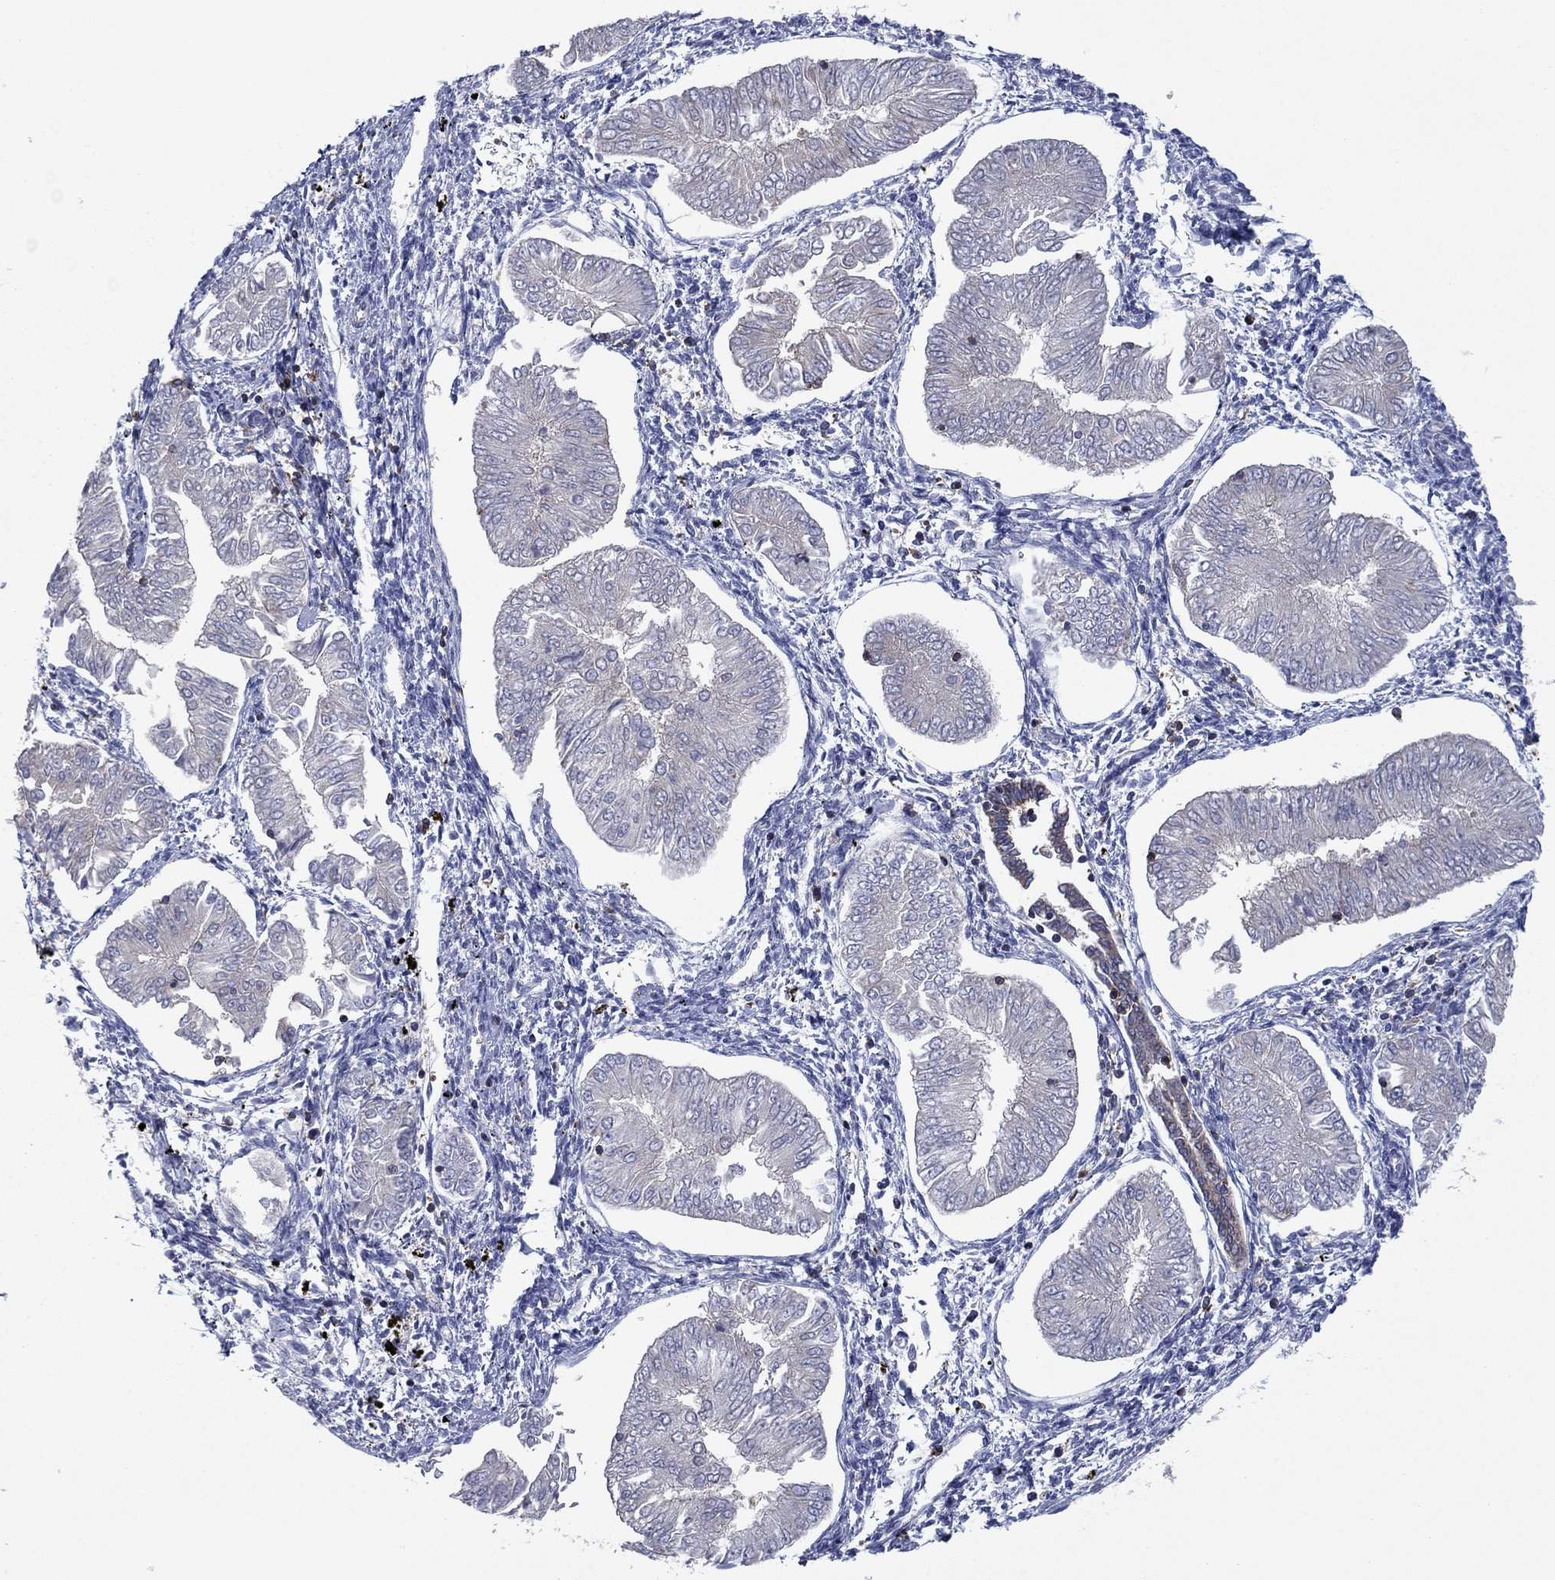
{"staining": {"intensity": "negative", "quantity": "none", "location": "none"}, "tissue": "endometrial cancer", "cell_type": "Tumor cells", "image_type": "cancer", "snomed": [{"axis": "morphology", "description": "Adenocarcinoma, NOS"}, {"axis": "topography", "description": "Endometrium"}], "caption": "An immunohistochemistry image of endometrial cancer is shown. There is no staining in tumor cells of endometrial cancer.", "gene": "PVR", "patient": {"sex": "female", "age": 53}}